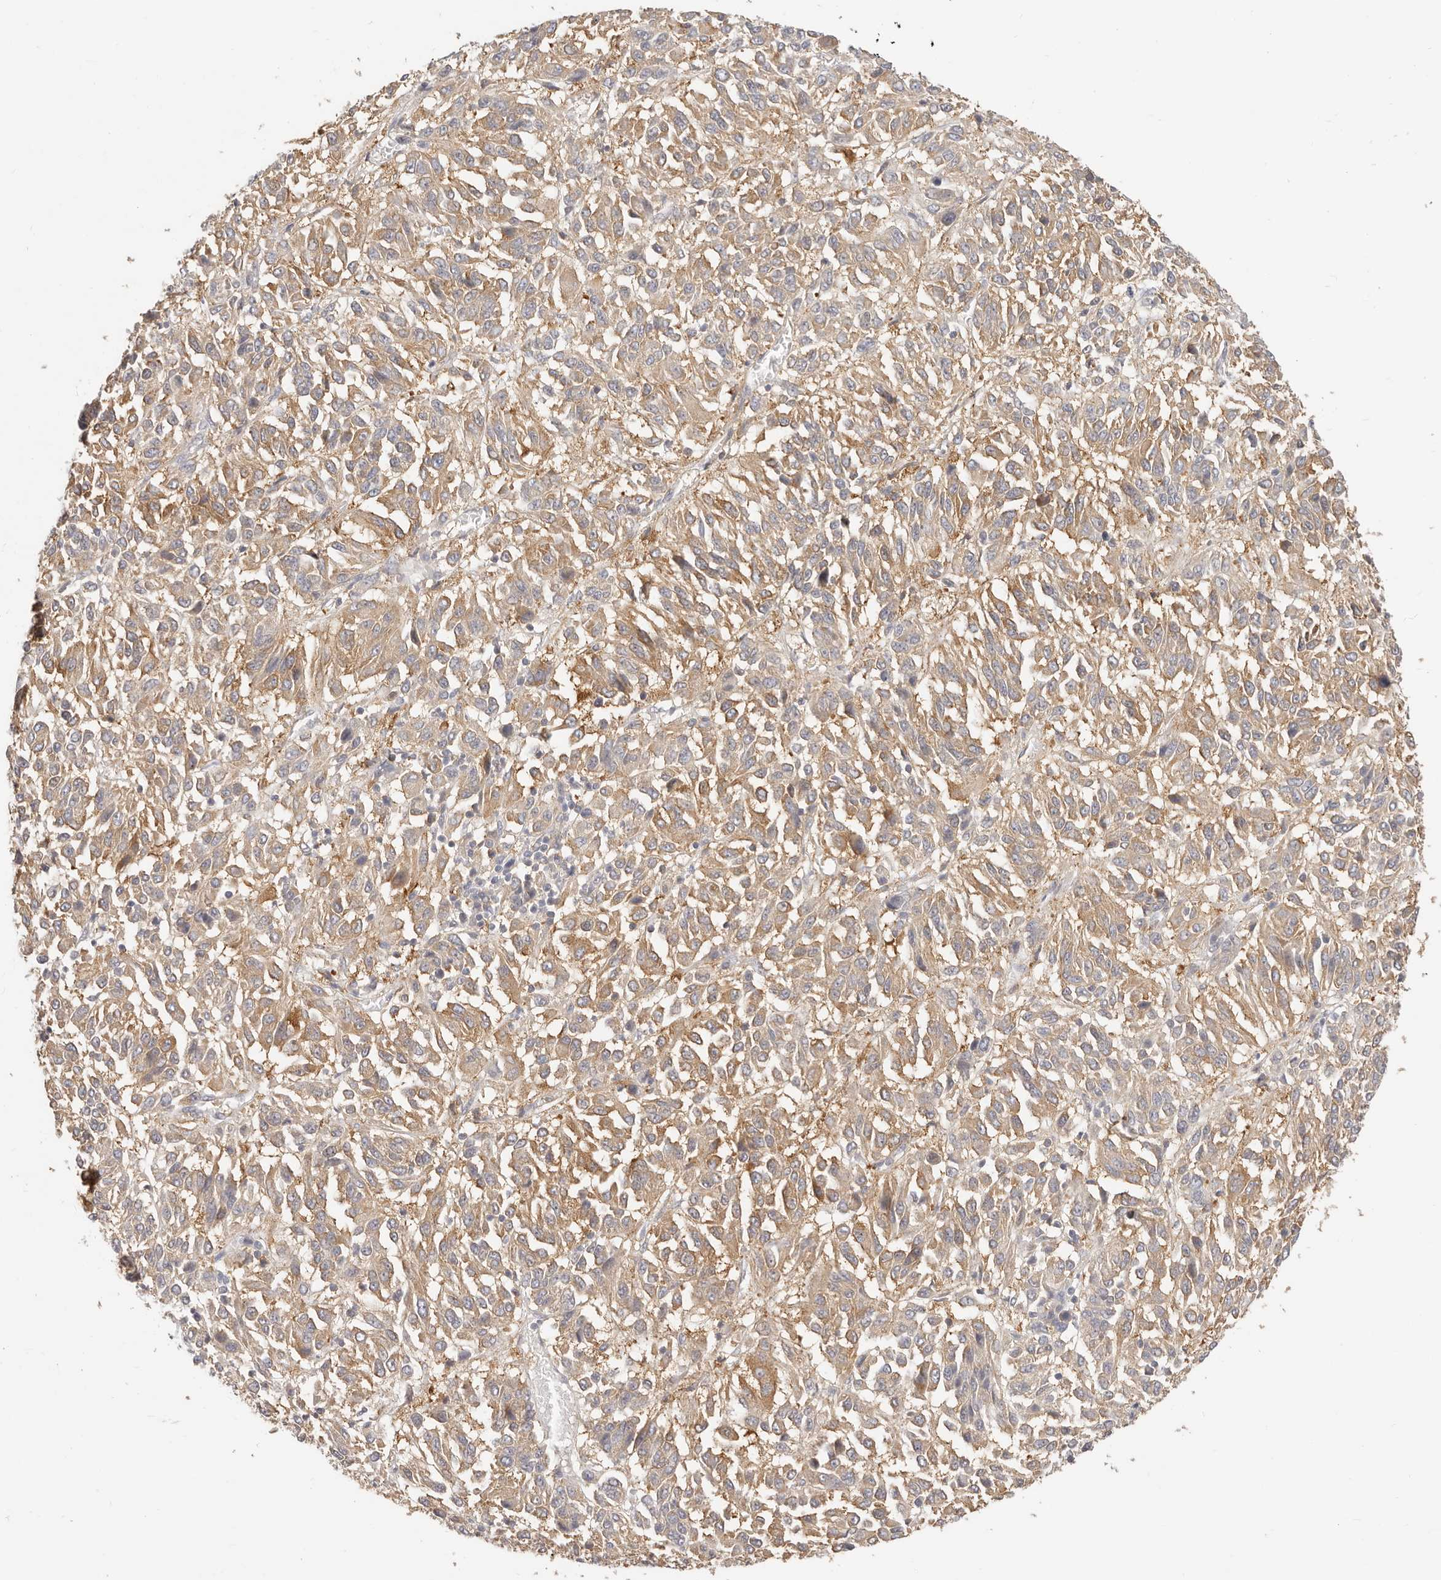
{"staining": {"intensity": "moderate", "quantity": ">75%", "location": "cytoplasmic/membranous"}, "tissue": "melanoma", "cell_type": "Tumor cells", "image_type": "cancer", "snomed": [{"axis": "morphology", "description": "Malignant melanoma, Metastatic site"}, {"axis": "topography", "description": "Lung"}], "caption": "DAB (3,3'-diaminobenzidine) immunohistochemical staining of malignant melanoma (metastatic site) exhibits moderate cytoplasmic/membranous protein positivity in about >75% of tumor cells. The protein of interest is shown in brown color, while the nuclei are stained blue.", "gene": "DTNBP1", "patient": {"sex": "male", "age": 64}}